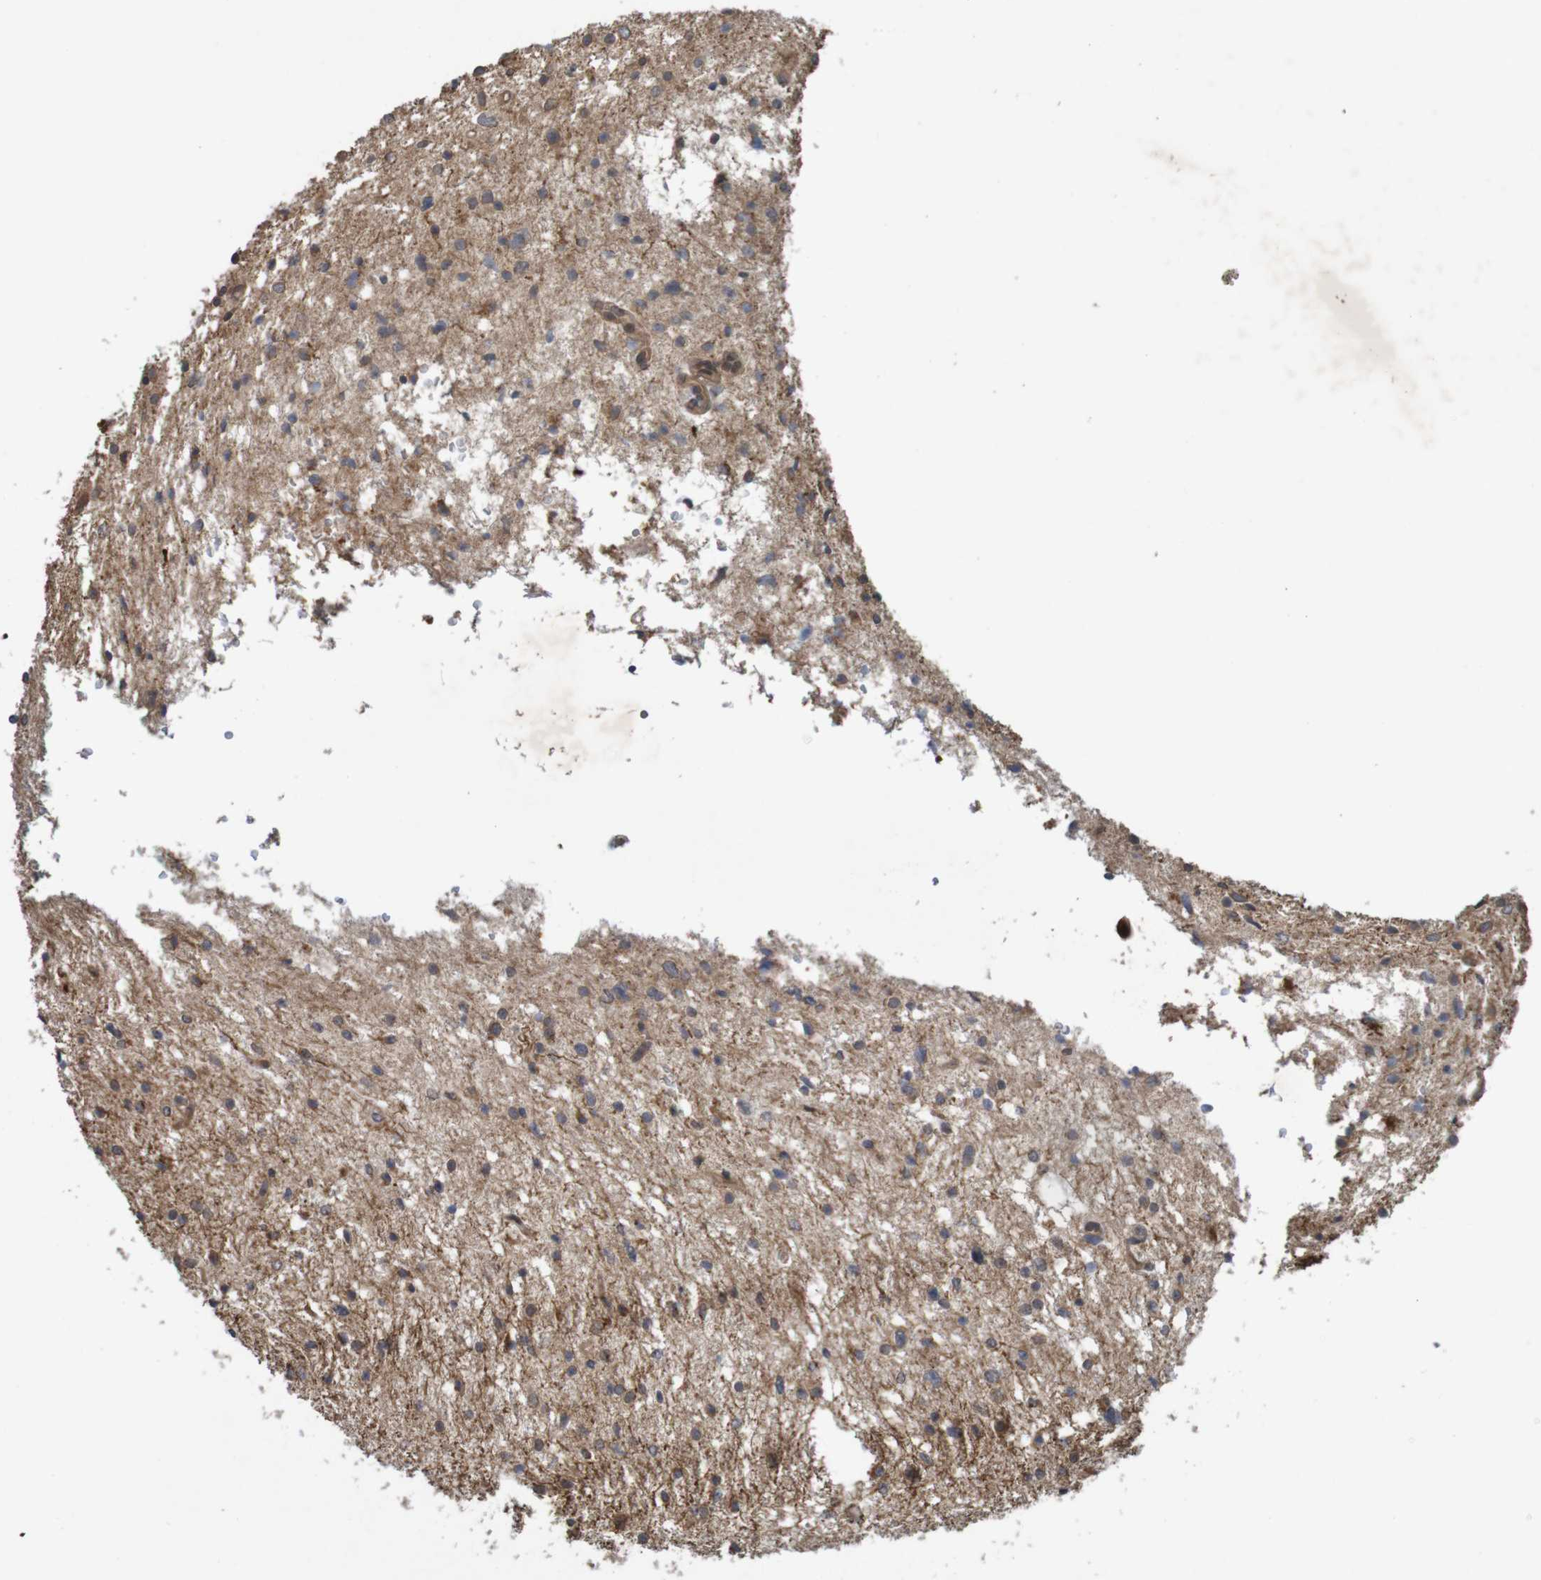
{"staining": {"intensity": "weak", "quantity": "<25%", "location": "cytoplasmic/membranous"}, "tissue": "glioma", "cell_type": "Tumor cells", "image_type": "cancer", "snomed": [{"axis": "morphology", "description": "Glioma, malignant, Low grade"}, {"axis": "topography", "description": "Brain"}], "caption": "Micrograph shows no protein staining in tumor cells of glioma tissue.", "gene": "ARHGEF11", "patient": {"sex": "female", "age": 37}}